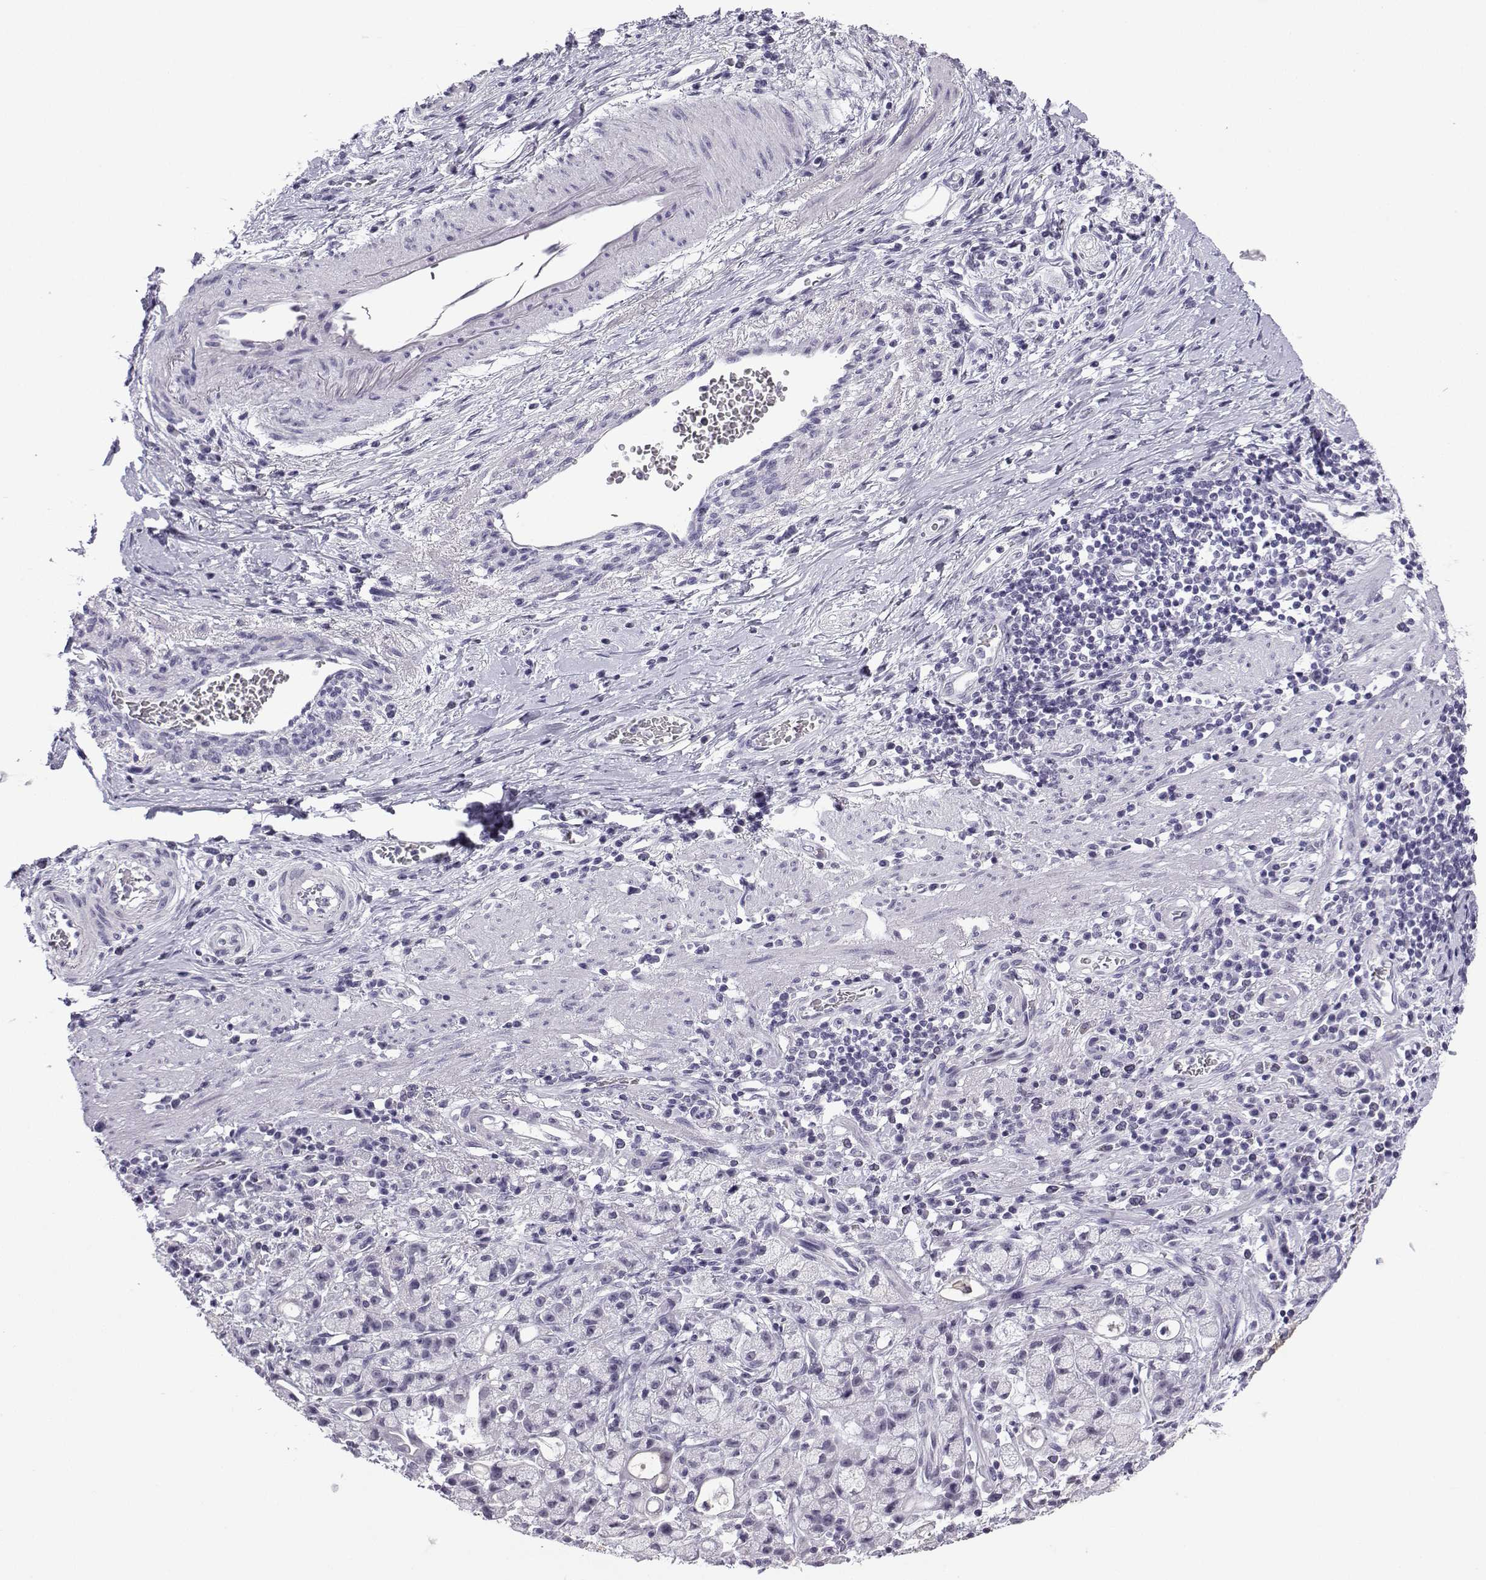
{"staining": {"intensity": "negative", "quantity": "none", "location": "none"}, "tissue": "stomach cancer", "cell_type": "Tumor cells", "image_type": "cancer", "snomed": [{"axis": "morphology", "description": "Adenocarcinoma, NOS"}, {"axis": "topography", "description": "Stomach"}], "caption": "Stomach cancer was stained to show a protein in brown. There is no significant staining in tumor cells. (Brightfield microscopy of DAB IHC at high magnification).", "gene": "MRGBP", "patient": {"sex": "male", "age": 58}}